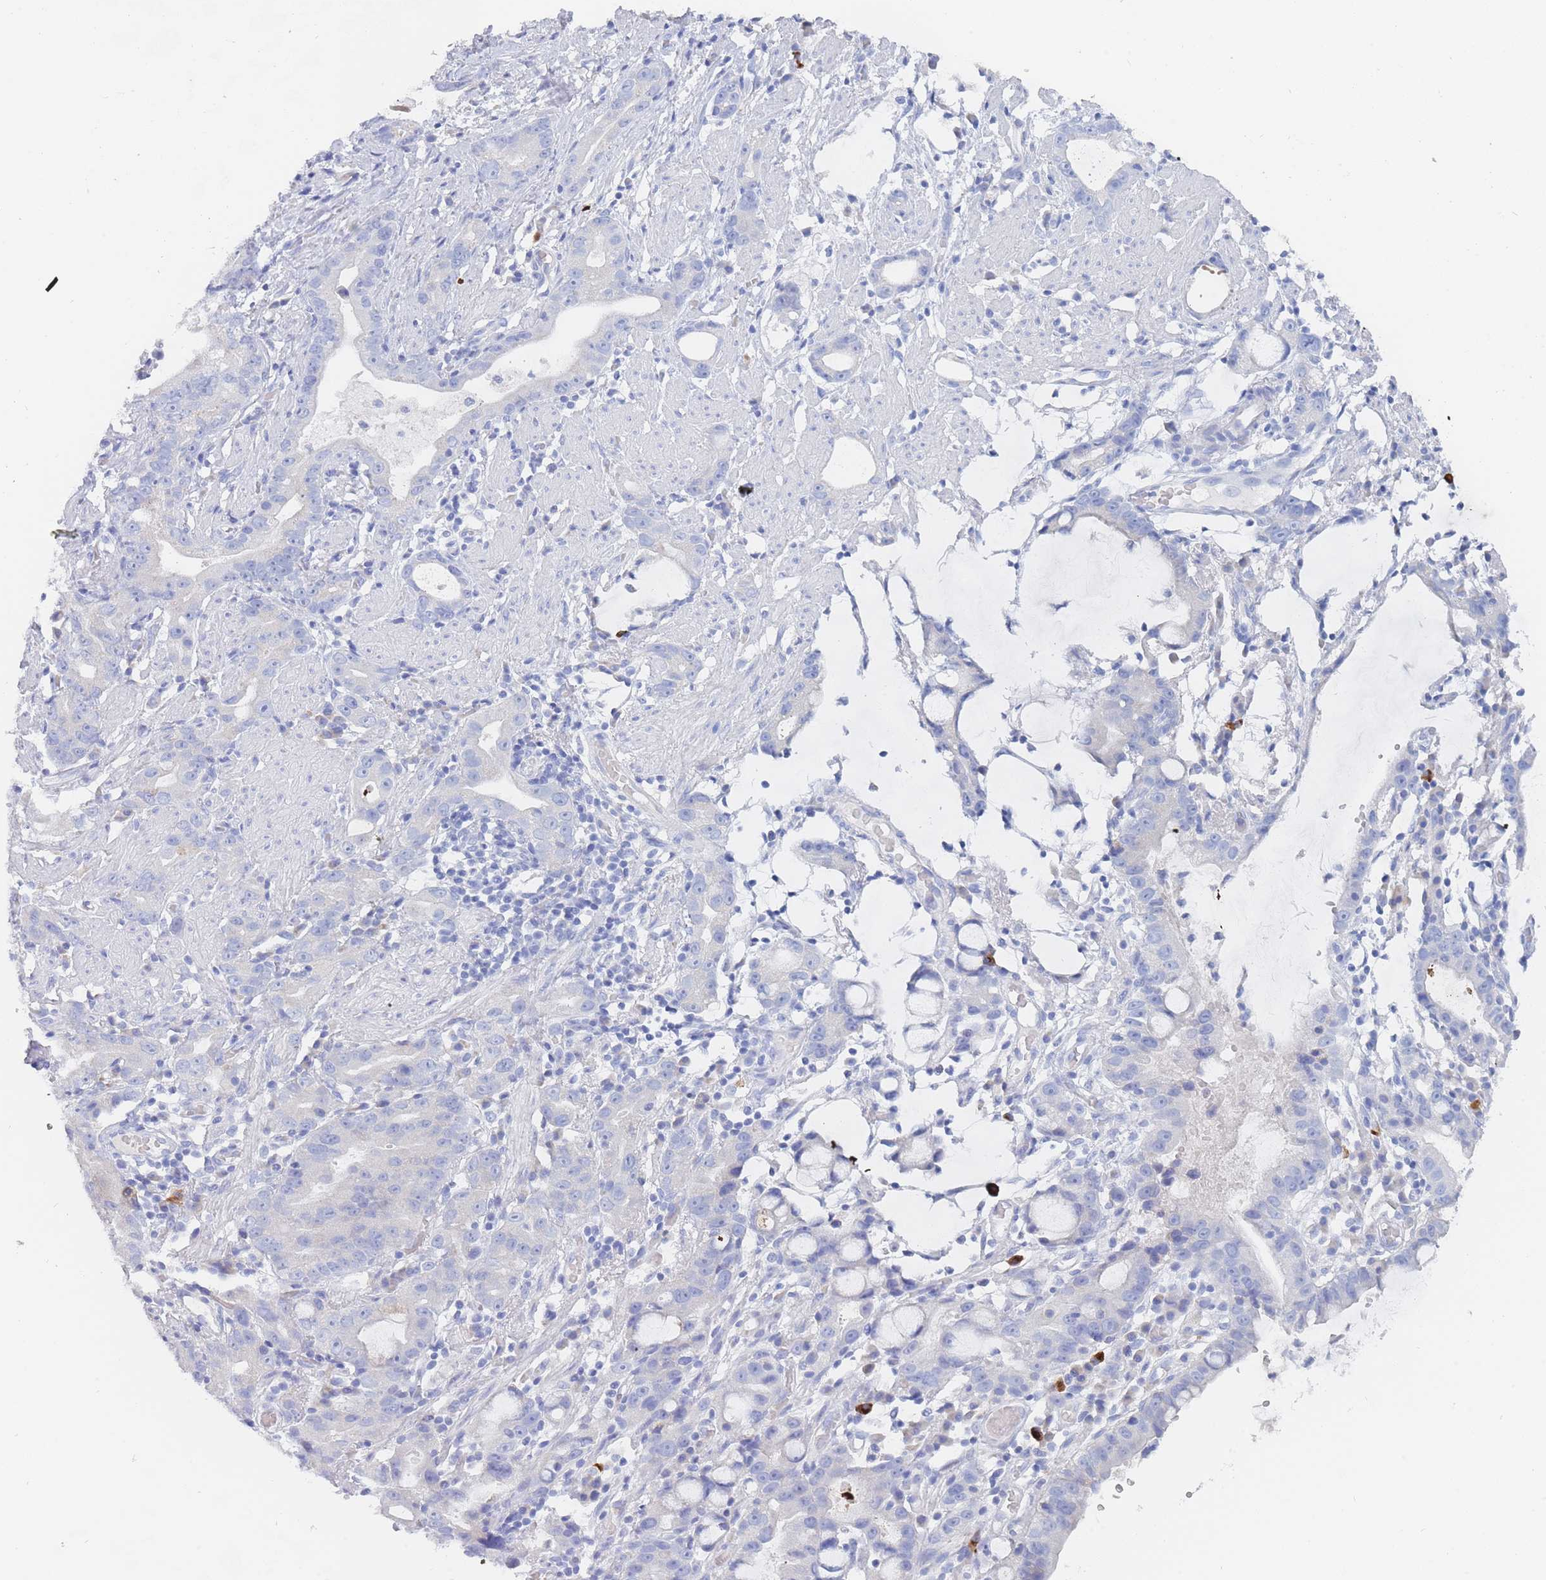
{"staining": {"intensity": "negative", "quantity": "none", "location": "none"}, "tissue": "stomach cancer", "cell_type": "Tumor cells", "image_type": "cancer", "snomed": [{"axis": "morphology", "description": "Adenocarcinoma, NOS"}, {"axis": "topography", "description": "Stomach"}], "caption": "The photomicrograph shows no significant positivity in tumor cells of adenocarcinoma (stomach).", "gene": "SLC25A35", "patient": {"sex": "male", "age": 55}}